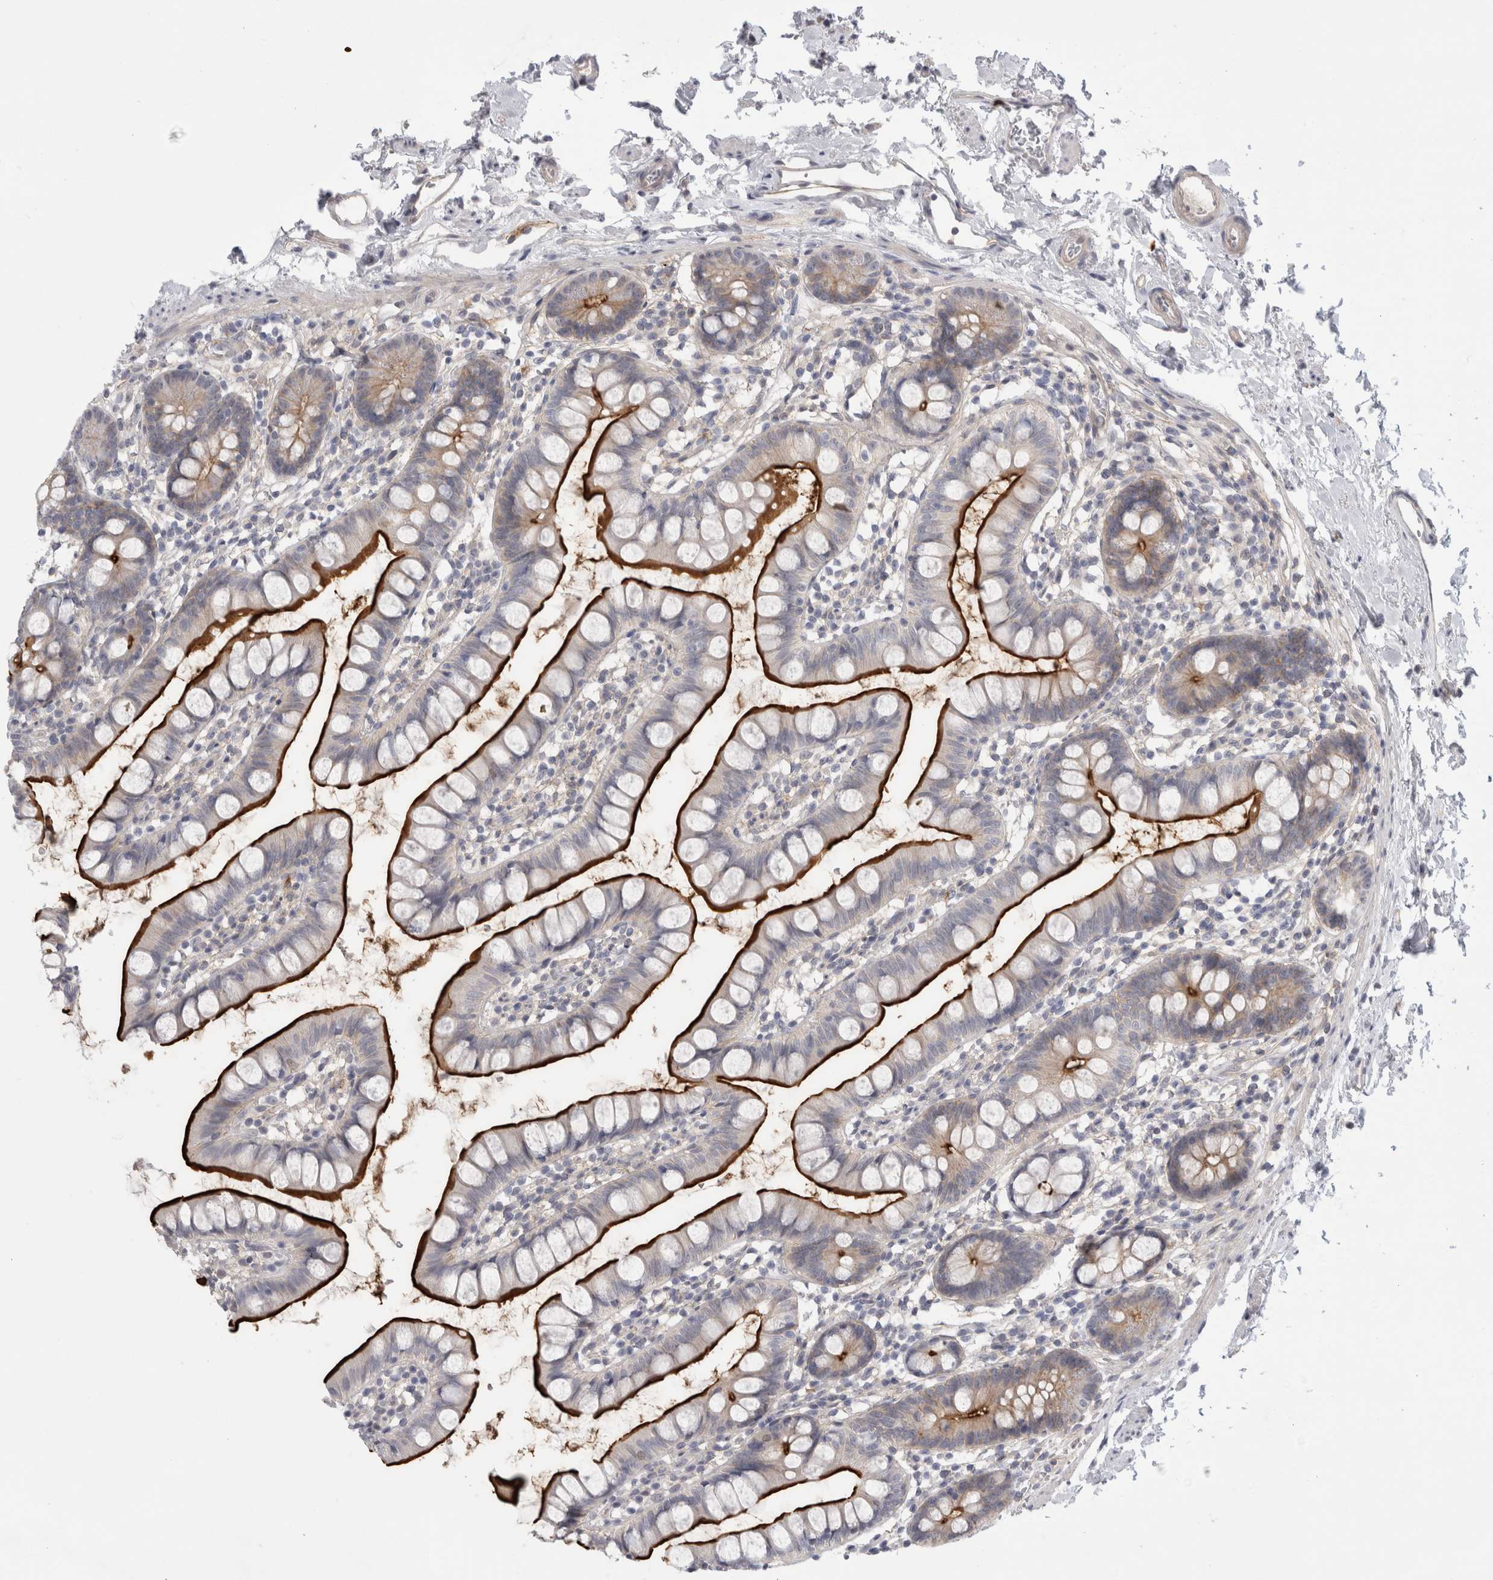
{"staining": {"intensity": "strong", "quantity": ">75%", "location": "cytoplasmic/membranous"}, "tissue": "small intestine", "cell_type": "Glandular cells", "image_type": "normal", "snomed": [{"axis": "morphology", "description": "Normal tissue, NOS"}, {"axis": "topography", "description": "Small intestine"}], "caption": "Strong cytoplasmic/membranous protein positivity is present in approximately >75% of glandular cells in small intestine. (brown staining indicates protein expression, while blue staining denotes nuclei).", "gene": "VANGL1", "patient": {"sex": "female", "age": 84}}